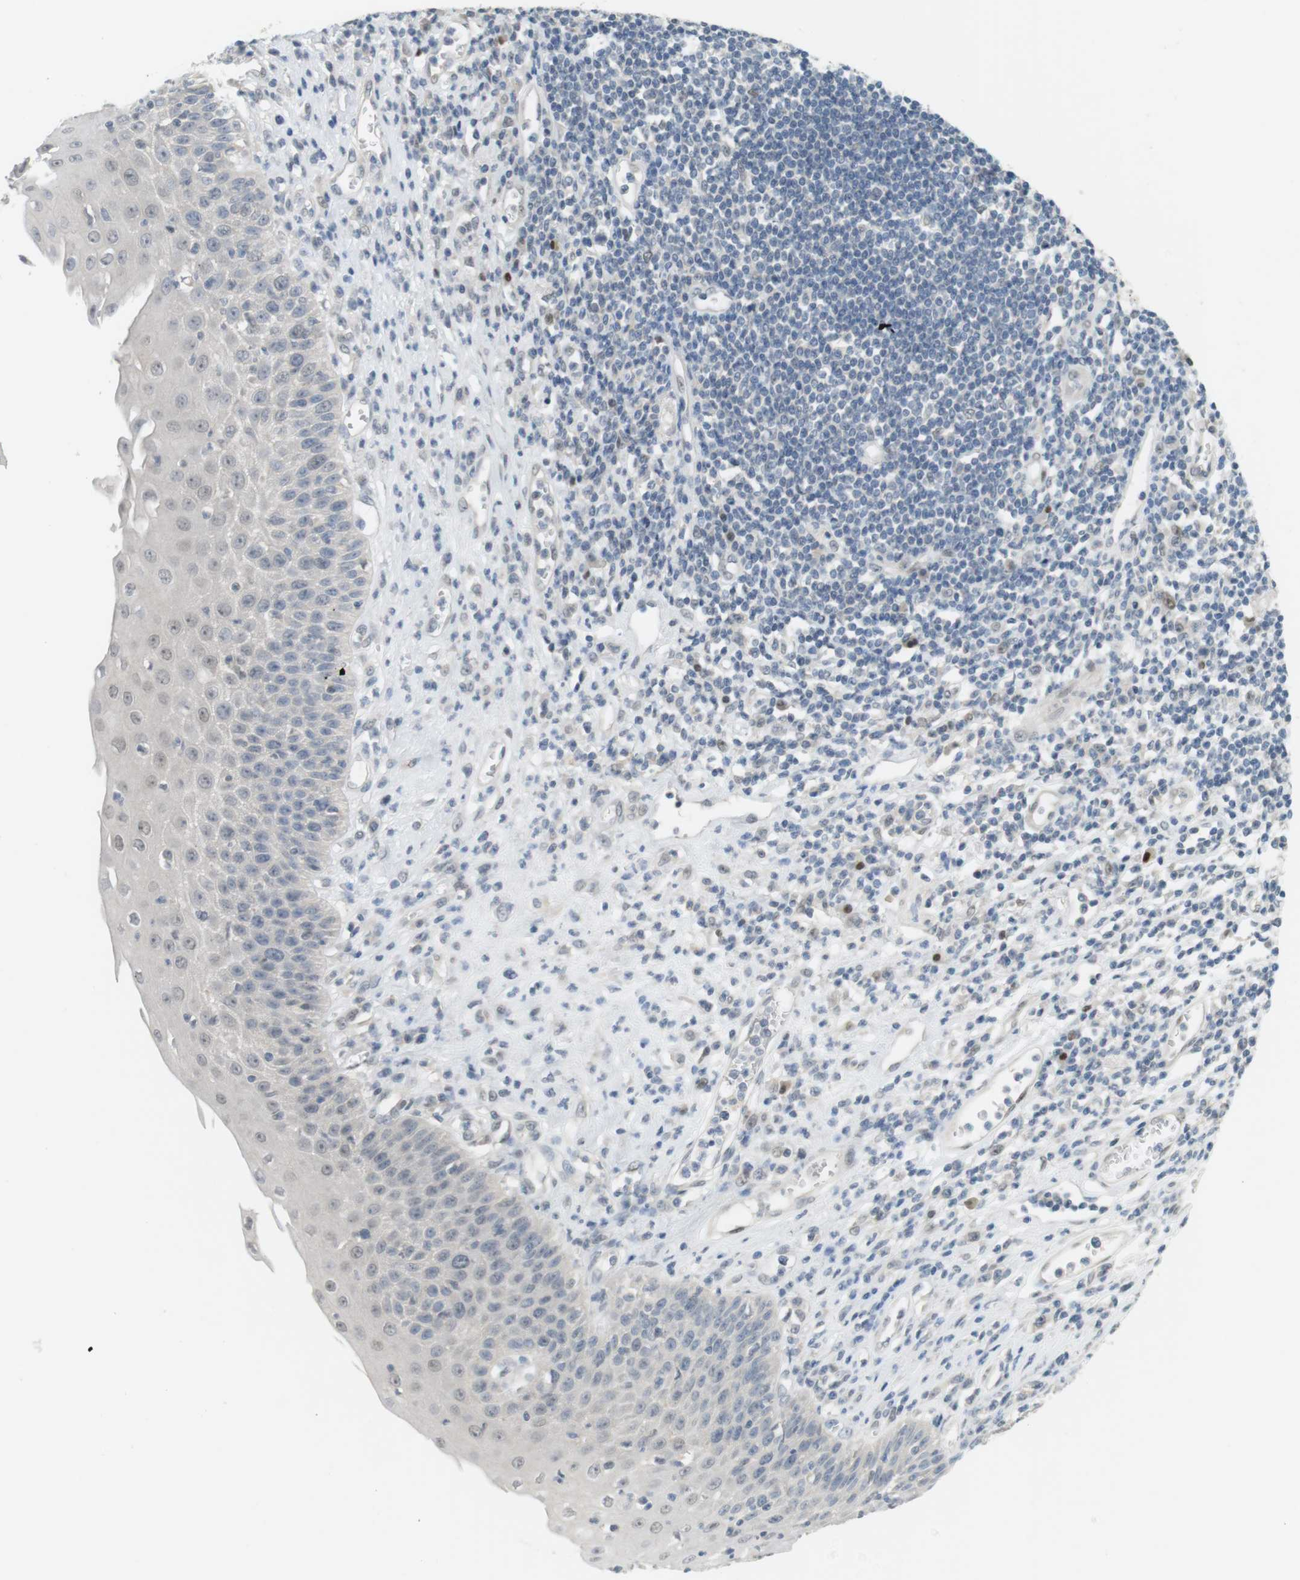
{"staining": {"intensity": "negative", "quantity": "none", "location": "none"}, "tissue": "esophagus", "cell_type": "Squamous epithelial cells", "image_type": "normal", "snomed": [{"axis": "morphology", "description": "Normal tissue, NOS"}, {"axis": "morphology", "description": "Squamous cell carcinoma, NOS"}, {"axis": "topography", "description": "Esophagus"}], "caption": "There is no significant staining in squamous epithelial cells of esophagus. Brightfield microscopy of IHC stained with DAB (brown) and hematoxylin (blue), captured at high magnification.", "gene": "CREB3L2", "patient": {"sex": "male", "age": 65}}